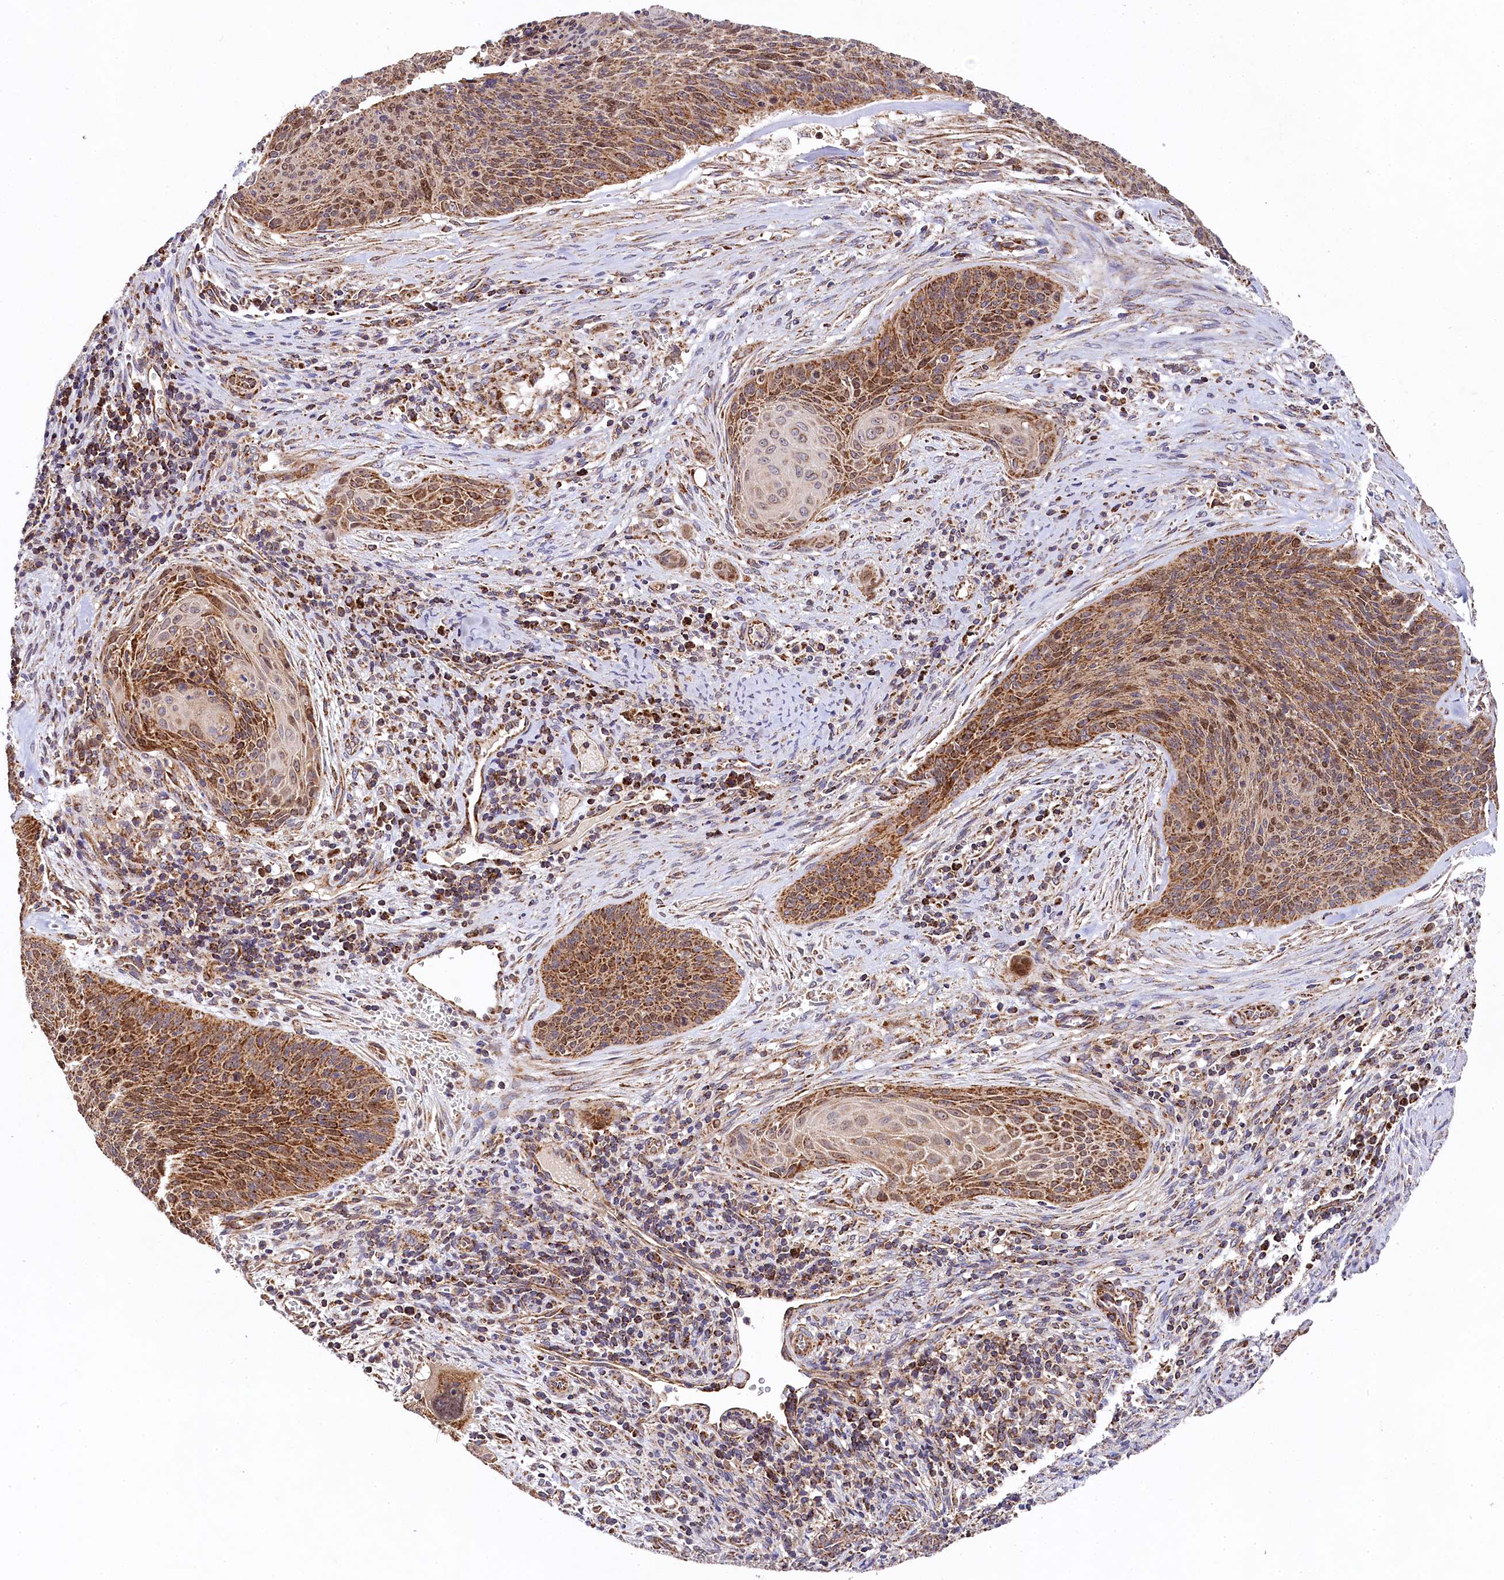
{"staining": {"intensity": "strong", "quantity": ">75%", "location": "cytoplasmic/membranous"}, "tissue": "cervical cancer", "cell_type": "Tumor cells", "image_type": "cancer", "snomed": [{"axis": "morphology", "description": "Squamous cell carcinoma, NOS"}, {"axis": "topography", "description": "Cervix"}], "caption": "An immunohistochemistry (IHC) micrograph of tumor tissue is shown. Protein staining in brown labels strong cytoplasmic/membranous positivity in squamous cell carcinoma (cervical) within tumor cells.", "gene": "CLYBL", "patient": {"sex": "female", "age": 55}}